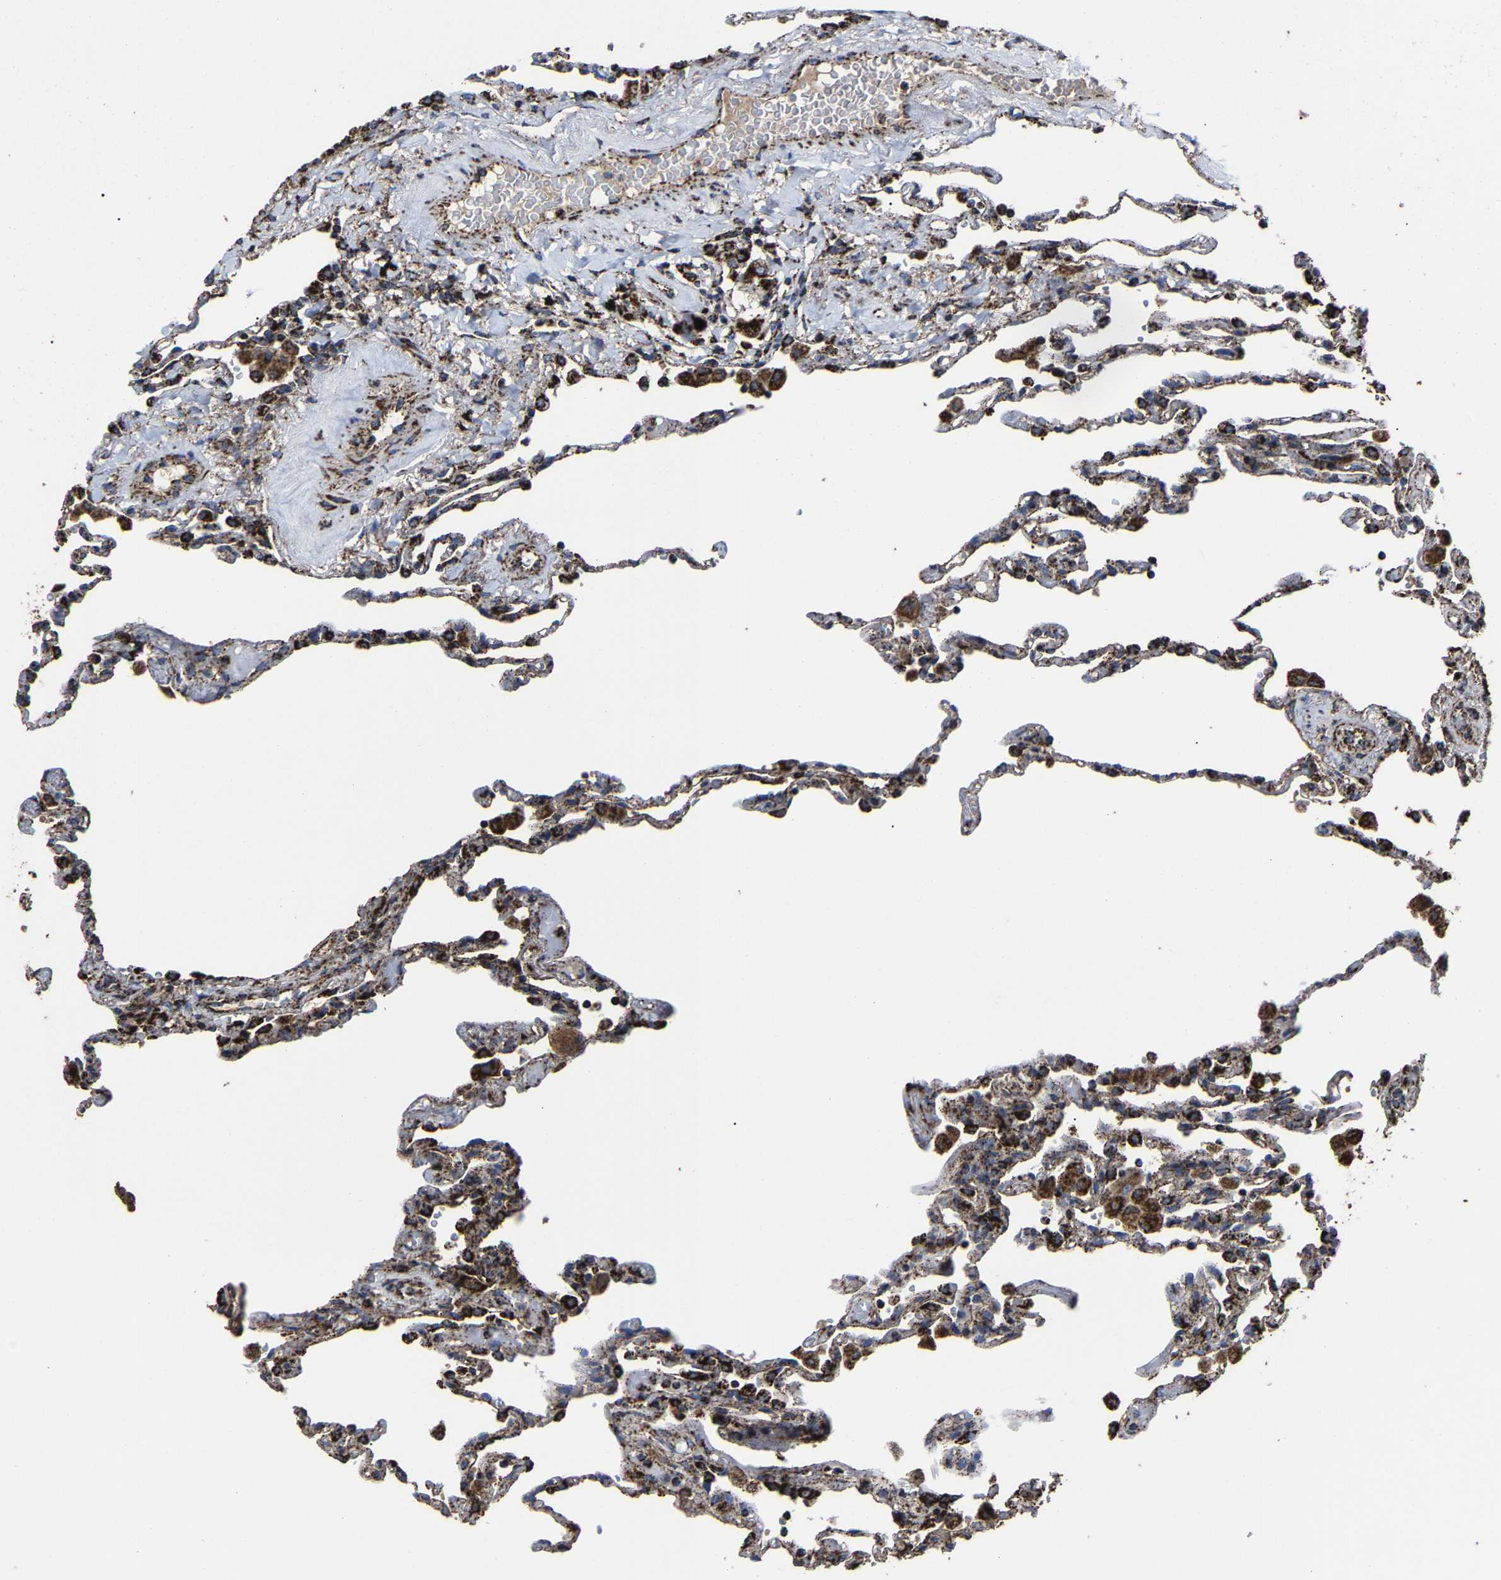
{"staining": {"intensity": "moderate", "quantity": "25%-75%", "location": "cytoplasmic/membranous"}, "tissue": "lung", "cell_type": "Alveolar cells", "image_type": "normal", "snomed": [{"axis": "morphology", "description": "Normal tissue, NOS"}, {"axis": "topography", "description": "Lung"}], "caption": "Protein expression analysis of unremarkable human lung reveals moderate cytoplasmic/membranous positivity in about 25%-75% of alveolar cells. (brown staining indicates protein expression, while blue staining denotes nuclei).", "gene": "NDUFV3", "patient": {"sex": "male", "age": 59}}